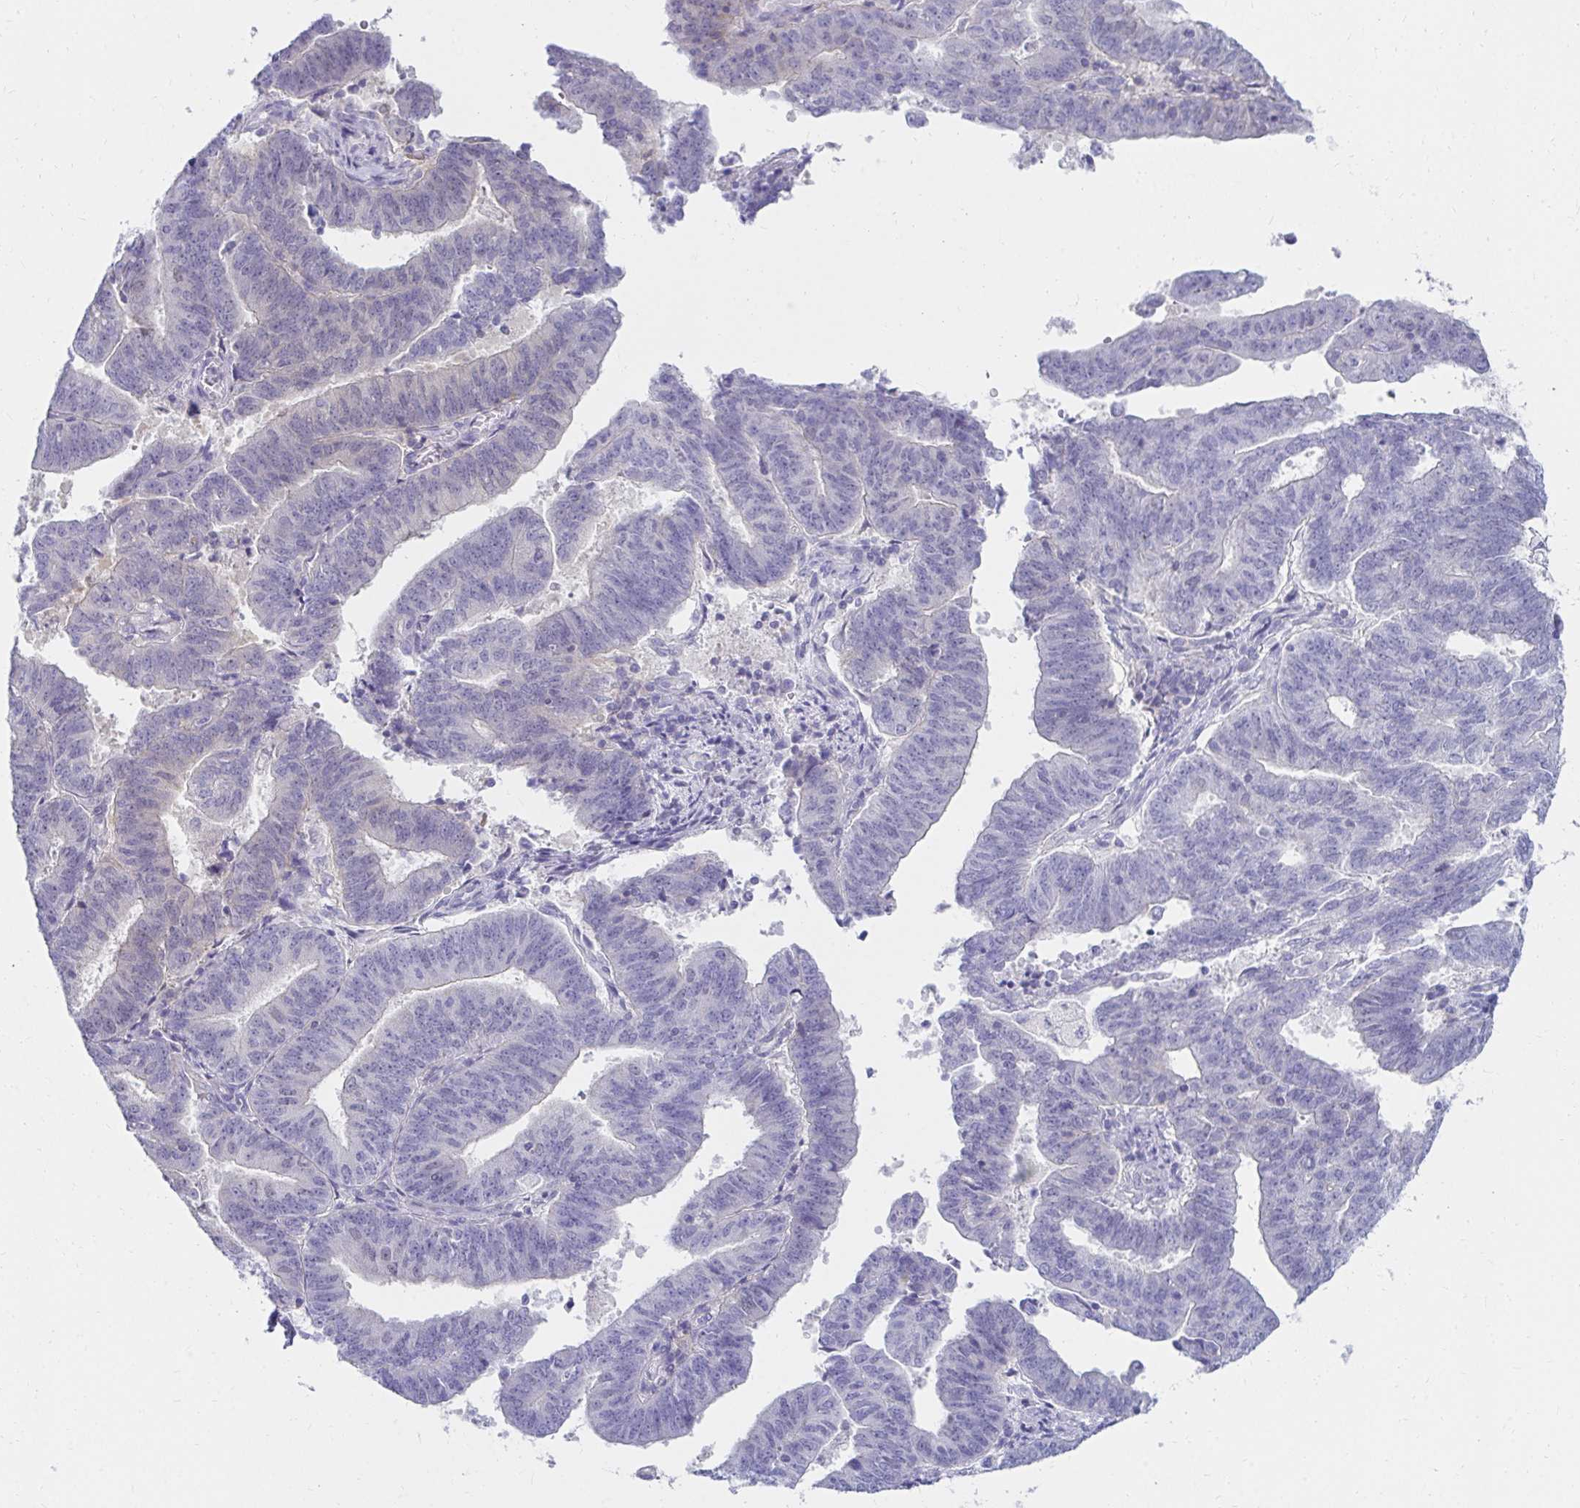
{"staining": {"intensity": "weak", "quantity": "<25%", "location": "cytoplasmic/membranous"}, "tissue": "endometrial cancer", "cell_type": "Tumor cells", "image_type": "cancer", "snomed": [{"axis": "morphology", "description": "Adenocarcinoma, NOS"}, {"axis": "topography", "description": "Endometrium"}], "caption": "Endometrial cancer stained for a protein using immunohistochemistry displays no staining tumor cells.", "gene": "C19orf81", "patient": {"sex": "female", "age": 82}}